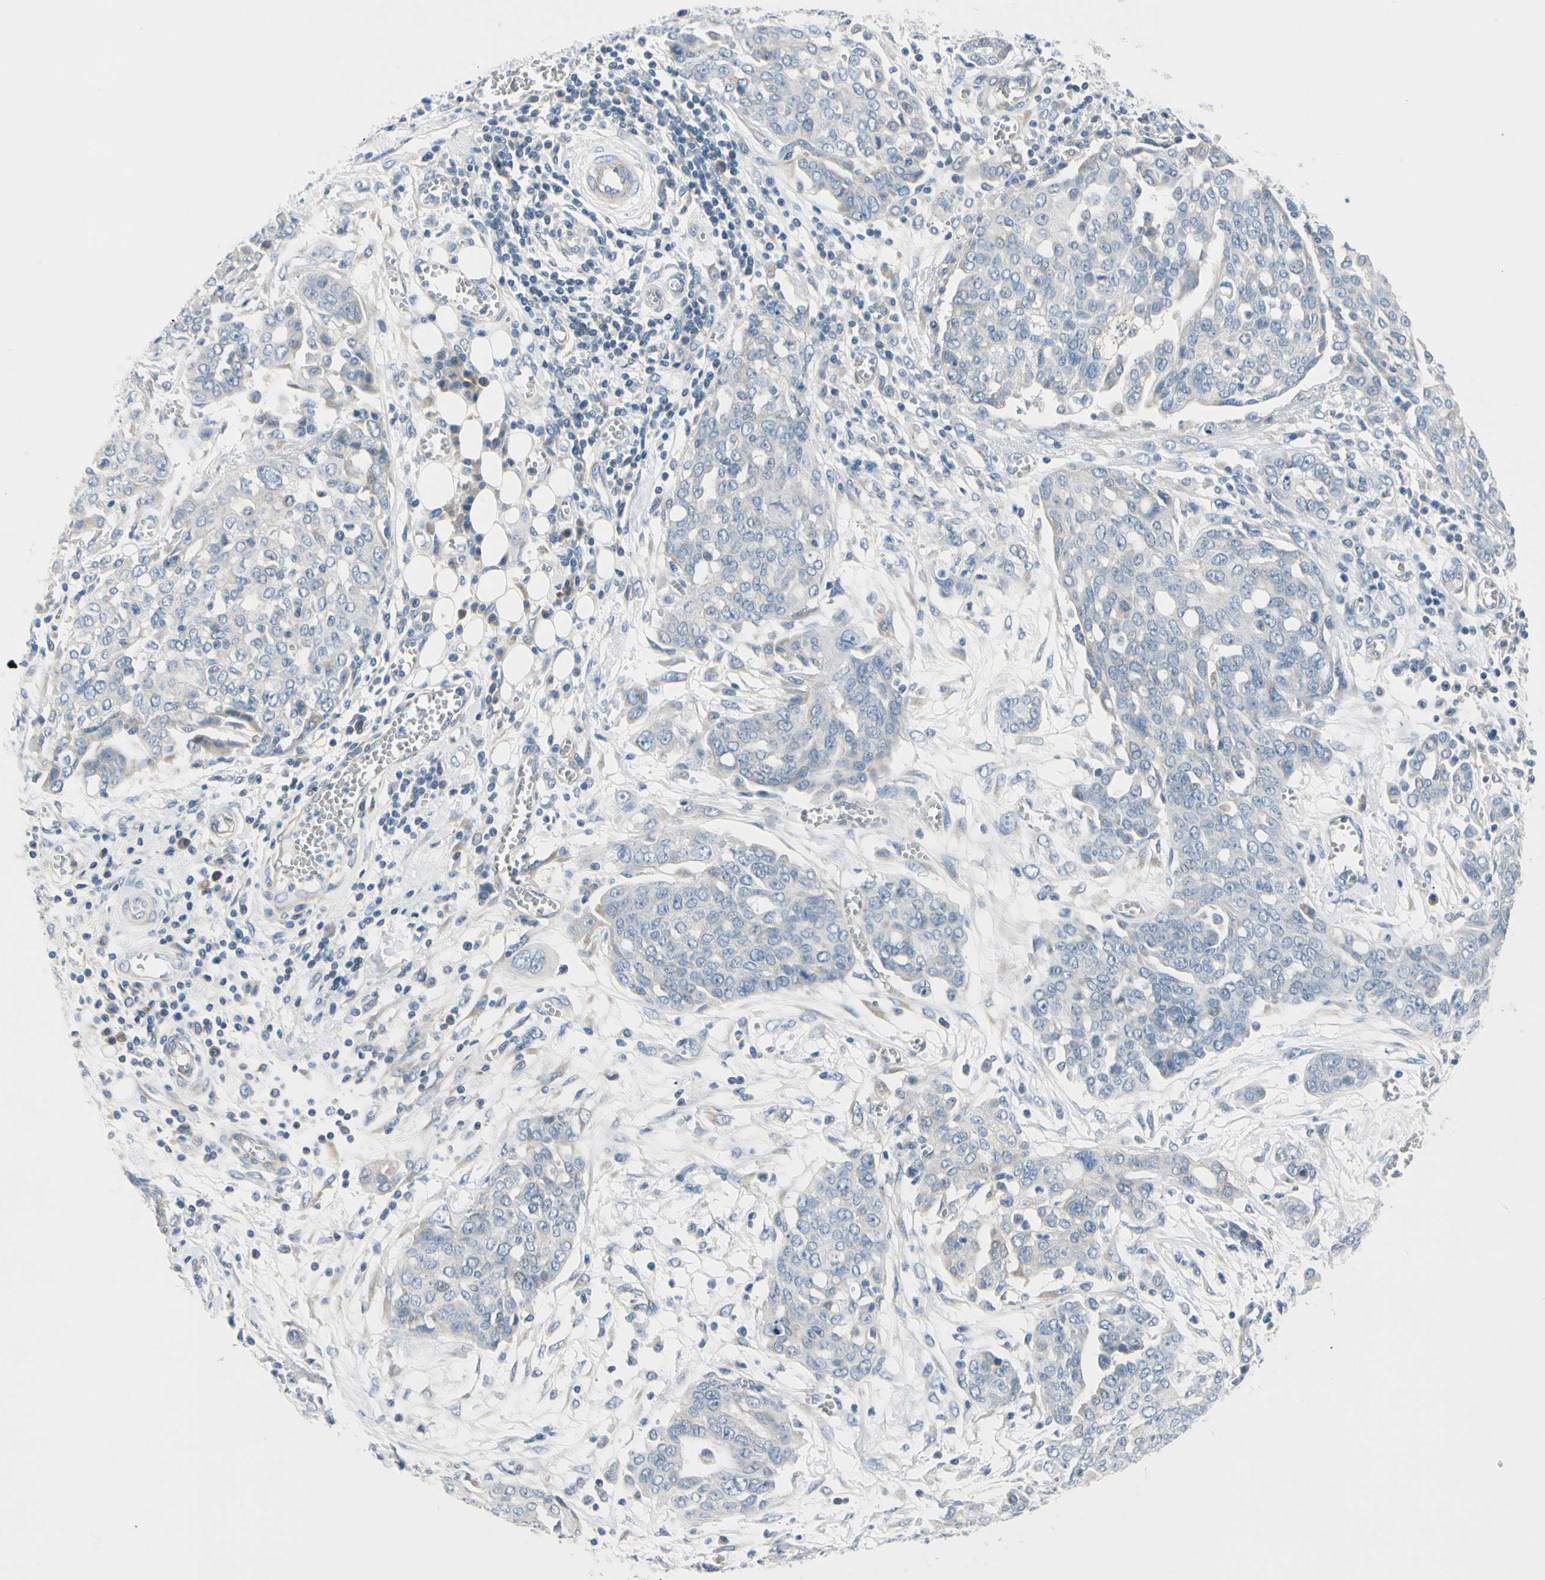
{"staining": {"intensity": "negative", "quantity": "none", "location": "none"}, "tissue": "ovarian cancer", "cell_type": "Tumor cells", "image_type": "cancer", "snomed": [{"axis": "morphology", "description": "Cystadenocarcinoma, serous, NOS"}, {"axis": "topography", "description": "Soft tissue"}, {"axis": "topography", "description": "Ovary"}], "caption": "Tumor cells show no significant positivity in ovarian serous cystadenocarcinoma. (DAB (3,3'-diaminobenzidine) immunohistochemistry visualized using brightfield microscopy, high magnification).", "gene": "FCER2", "patient": {"sex": "female", "age": 57}}